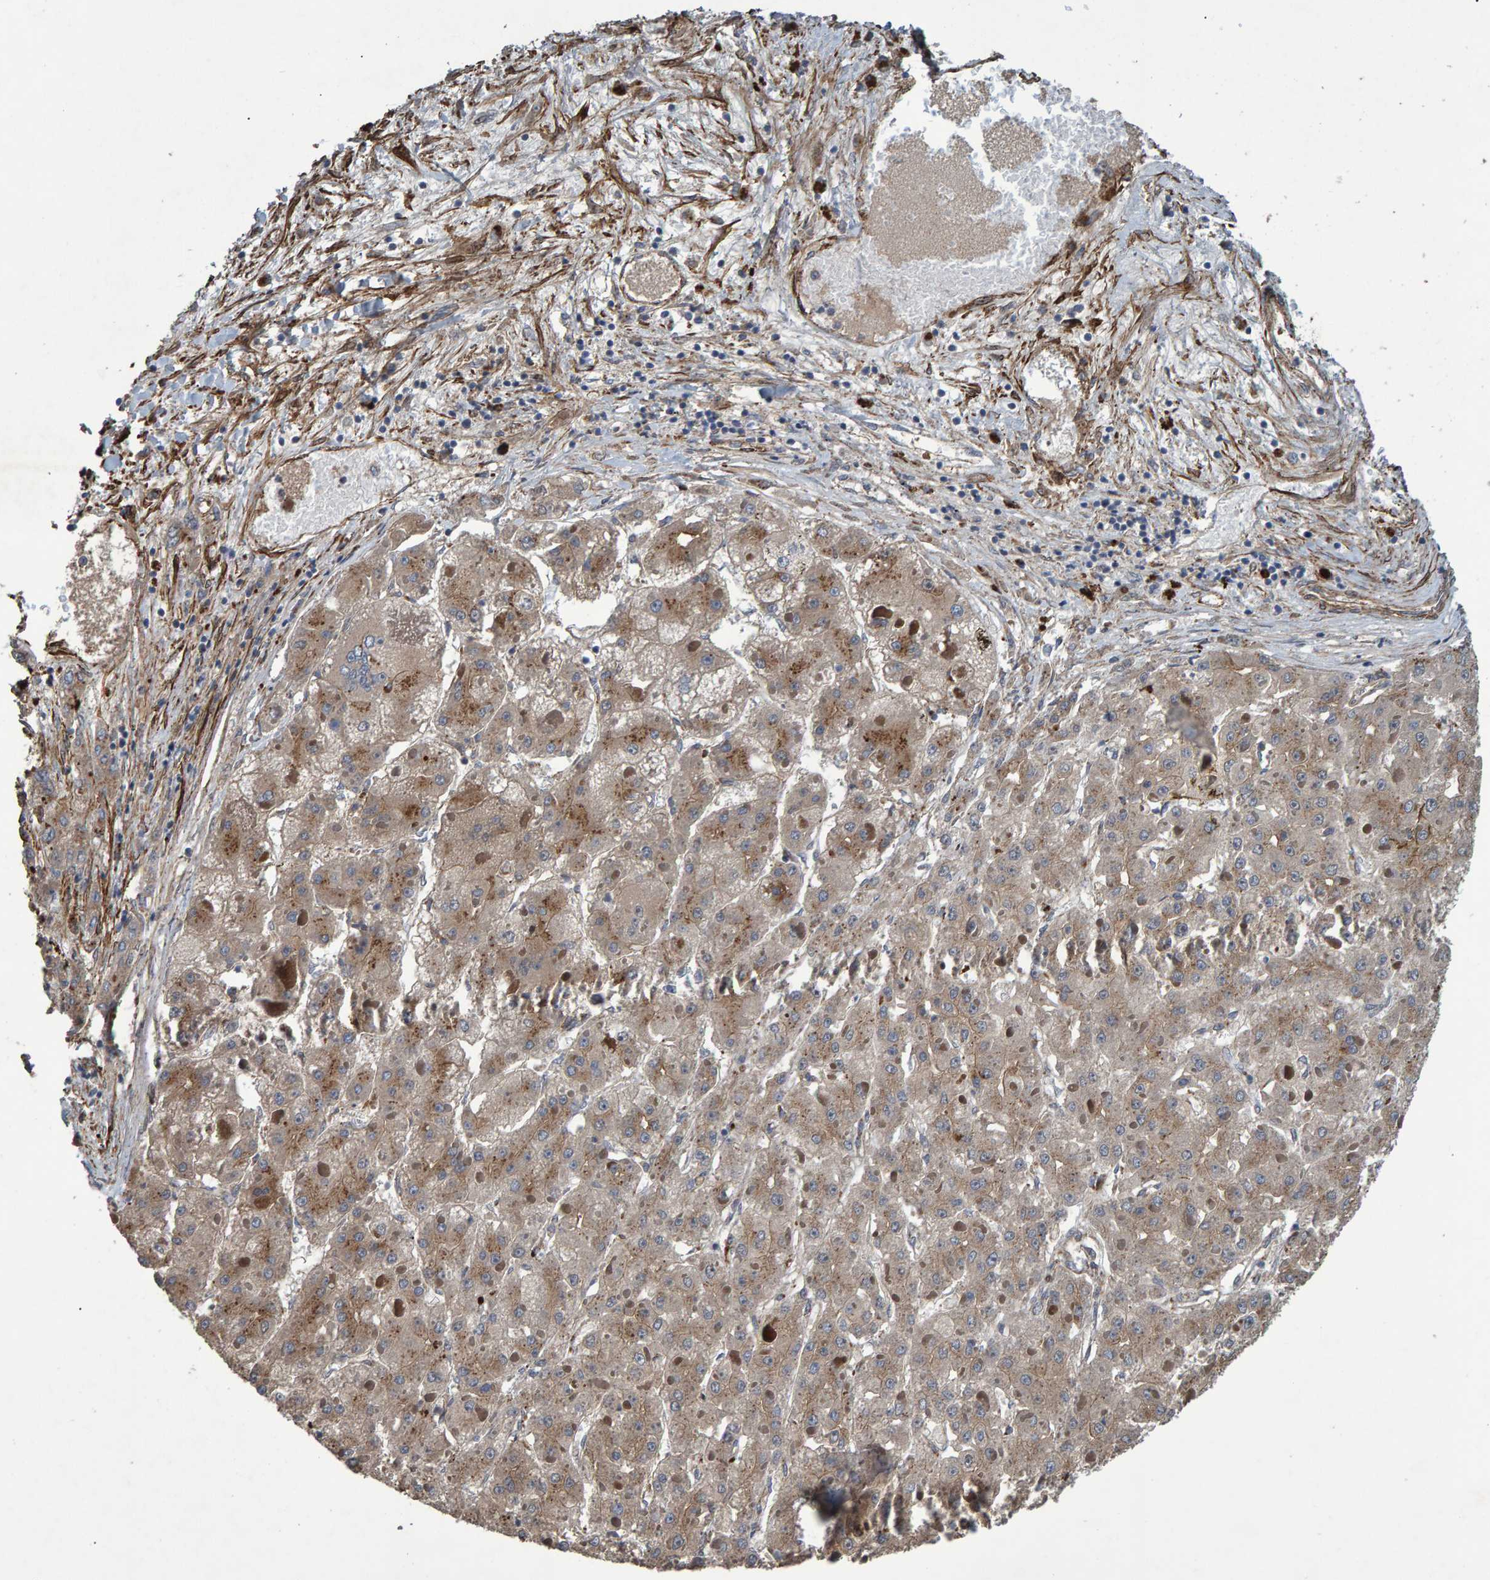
{"staining": {"intensity": "moderate", "quantity": ">75%", "location": "cytoplasmic/membranous"}, "tissue": "liver cancer", "cell_type": "Tumor cells", "image_type": "cancer", "snomed": [{"axis": "morphology", "description": "Carcinoma, Hepatocellular, NOS"}, {"axis": "topography", "description": "Liver"}], "caption": "The histopathology image reveals staining of liver cancer, revealing moderate cytoplasmic/membranous protein expression (brown color) within tumor cells. Ihc stains the protein in brown and the nuclei are stained blue.", "gene": "SLIT2", "patient": {"sex": "female", "age": 73}}